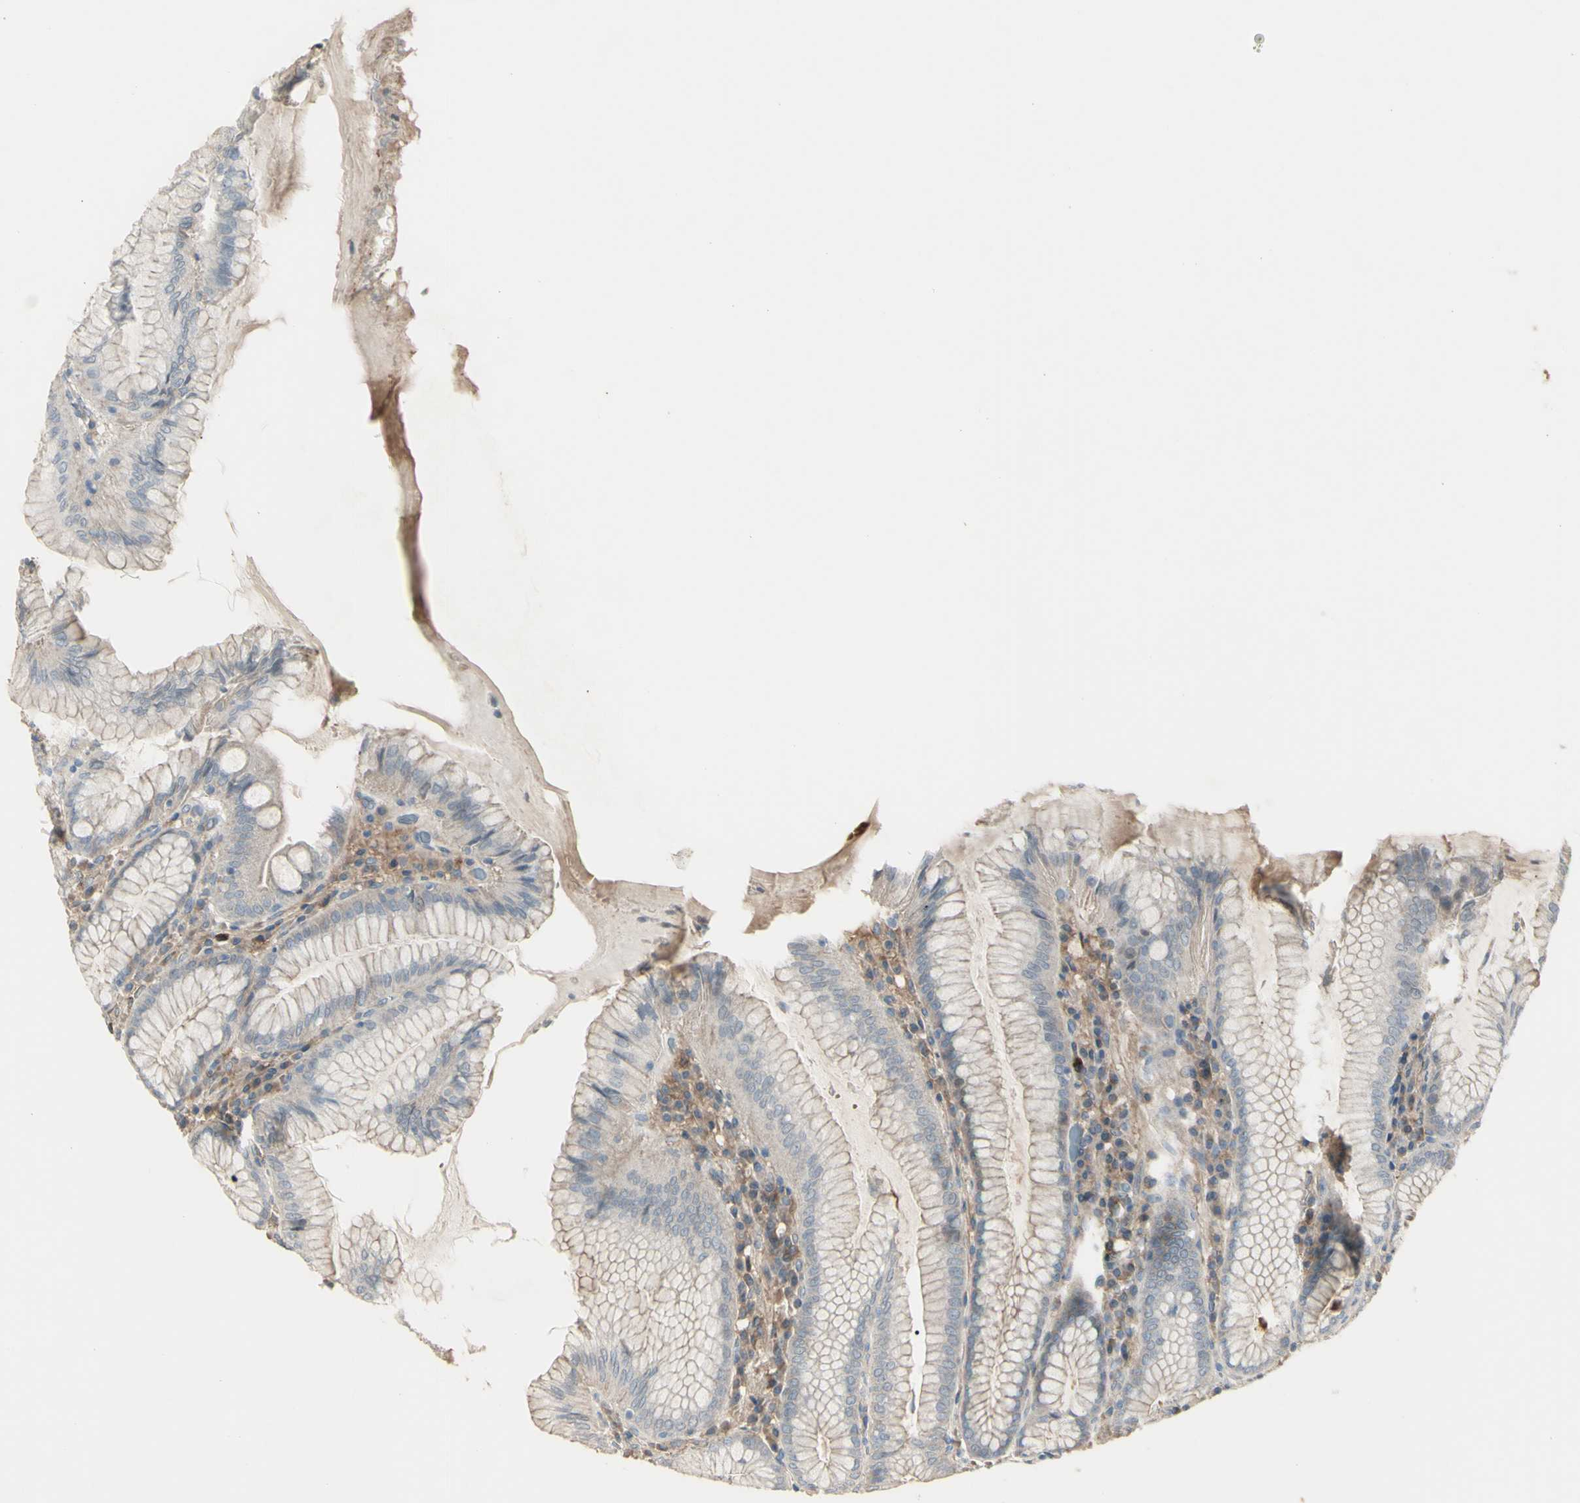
{"staining": {"intensity": "weak", "quantity": "25%-75%", "location": "cytoplasmic/membranous"}, "tissue": "stomach", "cell_type": "Glandular cells", "image_type": "normal", "snomed": [{"axis": "morphology", "description": "Normal tissue, NOS"}, {"axis": "topography", "description": "Stomach, lower"}], "caption": "Unremarkable stomach displays weak cytoplasmic/membranous expression in about 25%-75% of glandular cells, visualized by immunohistochemistry.", "gene": "CD276", "patient": {"sex": "female", "age": 76}}